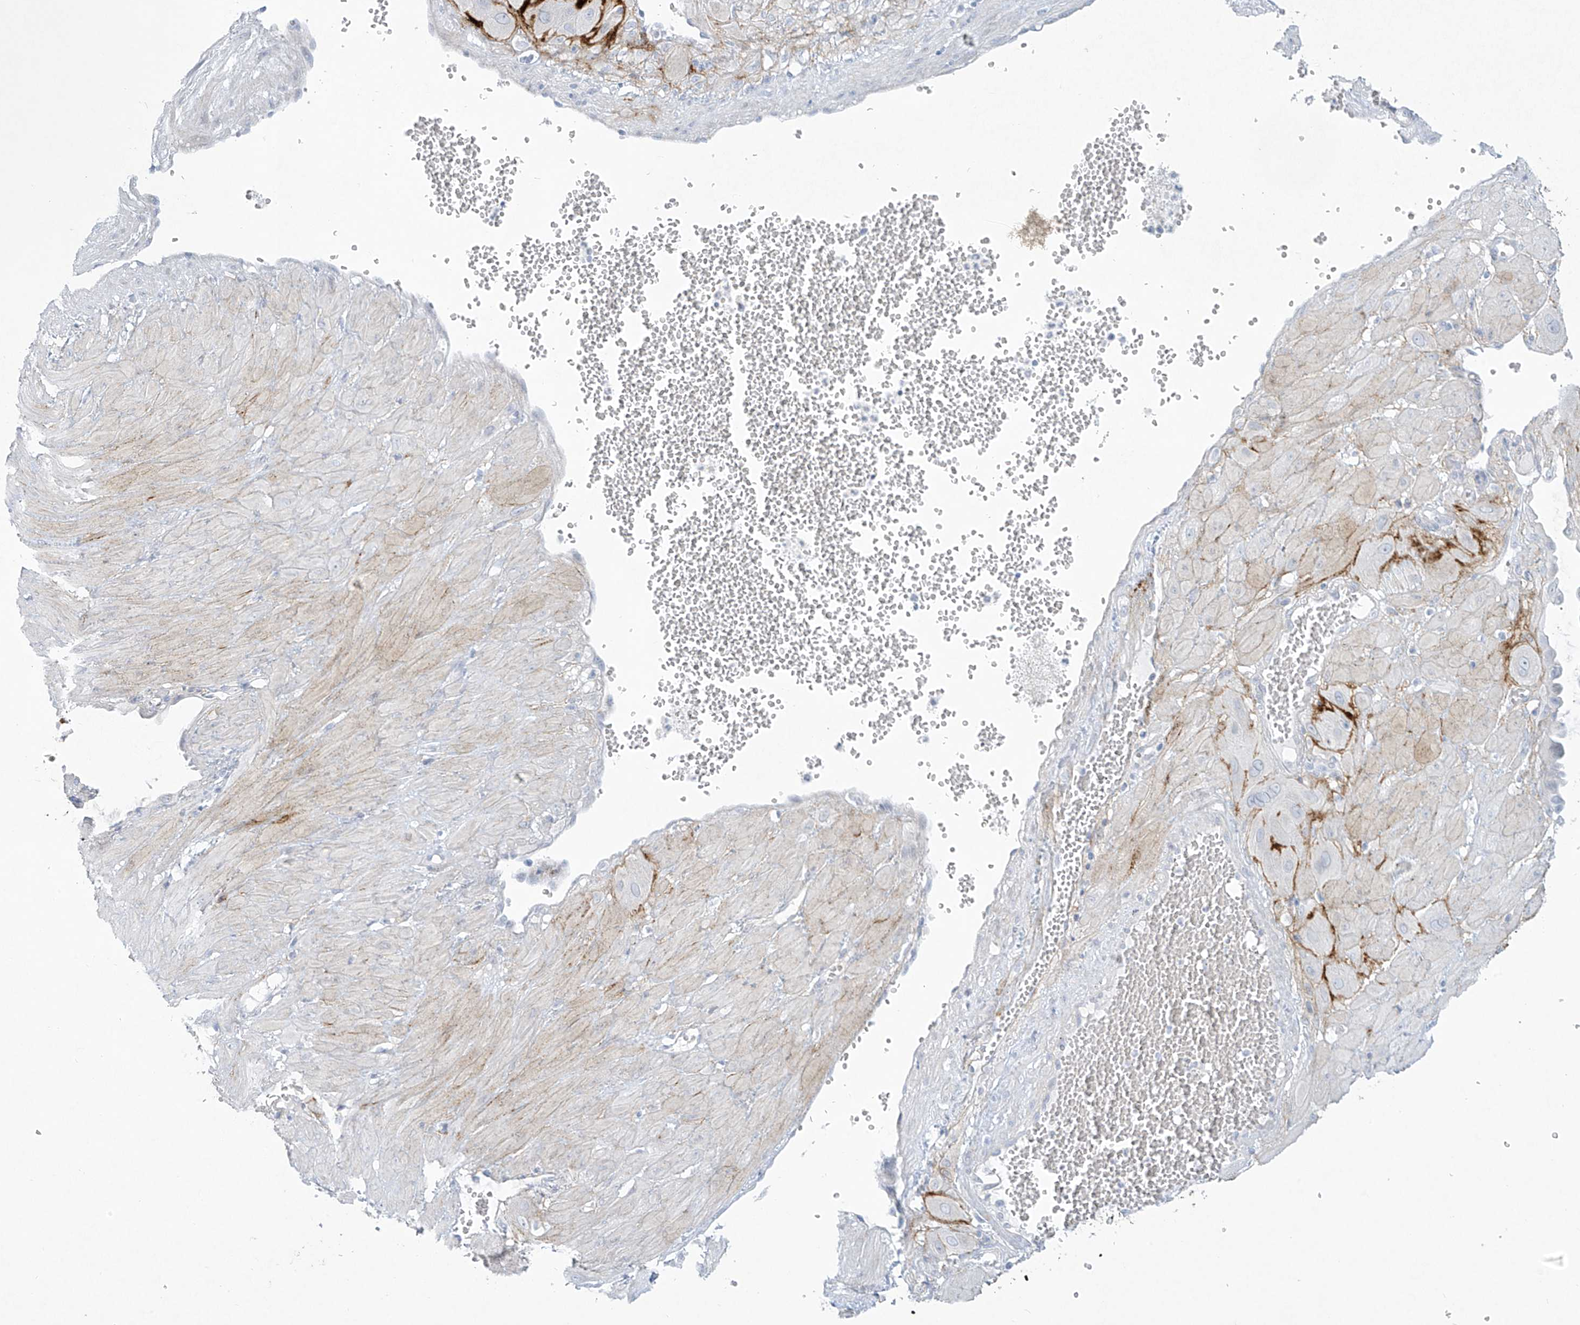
{"staining": {"intensity": "negative", "quantity": "none", "location": "none"}, "tissue": "cervical cancer", "cell_type": "Tumor cells", "image_type": "cancer", "snomed": [{"axis": "morphology", "description": "Squamous cell carcinoma, NOS"}, {"axis": "topography", "description": "Cervix"}], "caption": "High power microscopy histopathology image of an IHC photomicrograph of squamous cell carcinoma (cervical), revealing no significant positivity in tumor cells.", "gene": "PAX6", "patient": {"sex": "female", "age": 34}}